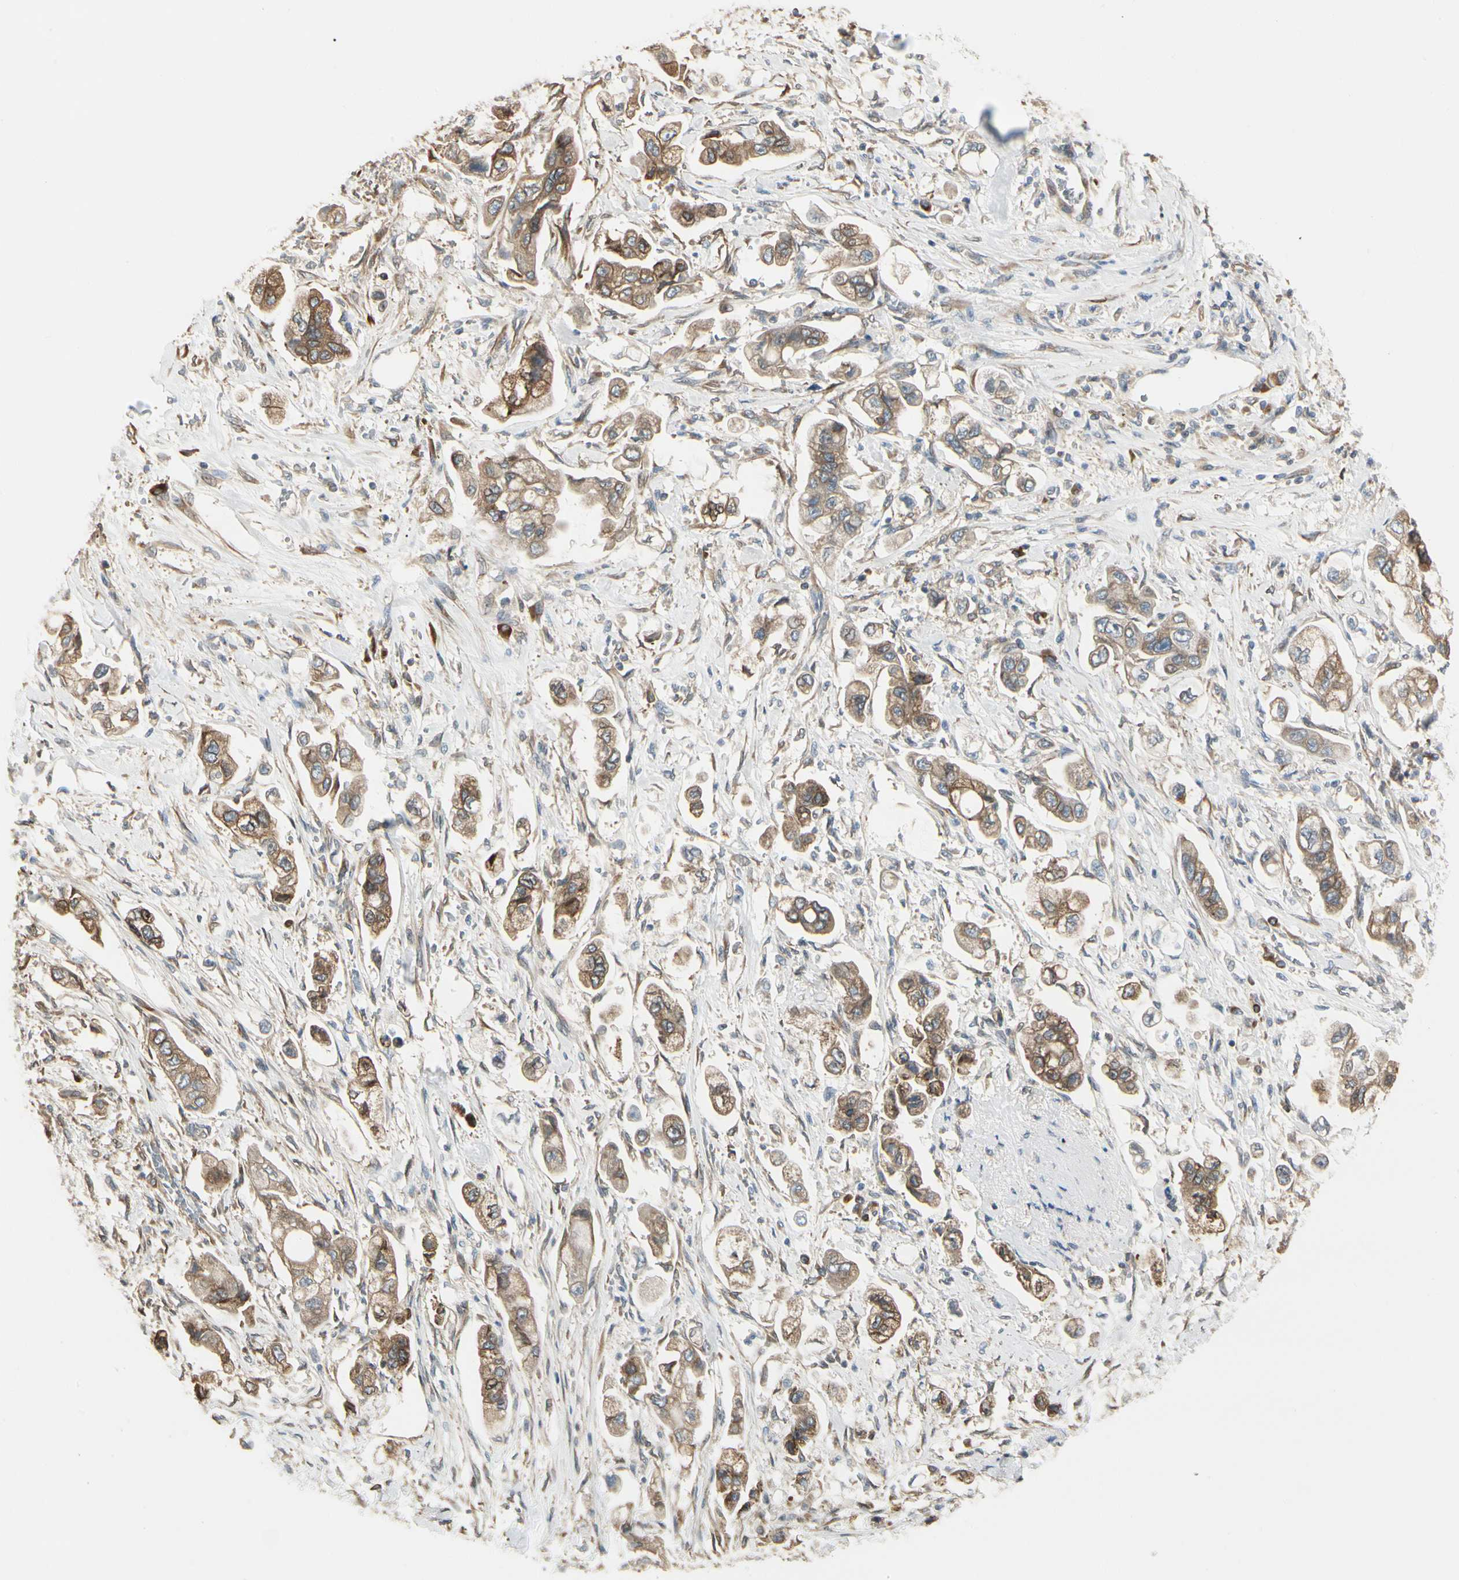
{"staining": {"intensity": "moderate", "quantity": ">75%", "location": "cytoplasmic/membranous"}, "tissue": "stomach cancer", "cell_type": "Tumor cells", "image_type": "cancer", "snomed": [{"axis": "morphology", "description": "Adenocarcinoma, NOS"}, {"axis": "topography", "description": "Stomach"}], "caption": "This is a photomicrograph of immunohistochemistry (IHC) staining of stomach cancer (adenocarcinoma), which shows moderate expression in the cytoplasmic/membranous of tumor cells.", "gene": "NUCB2", "patient": {"sex": "male", "age": 62}}